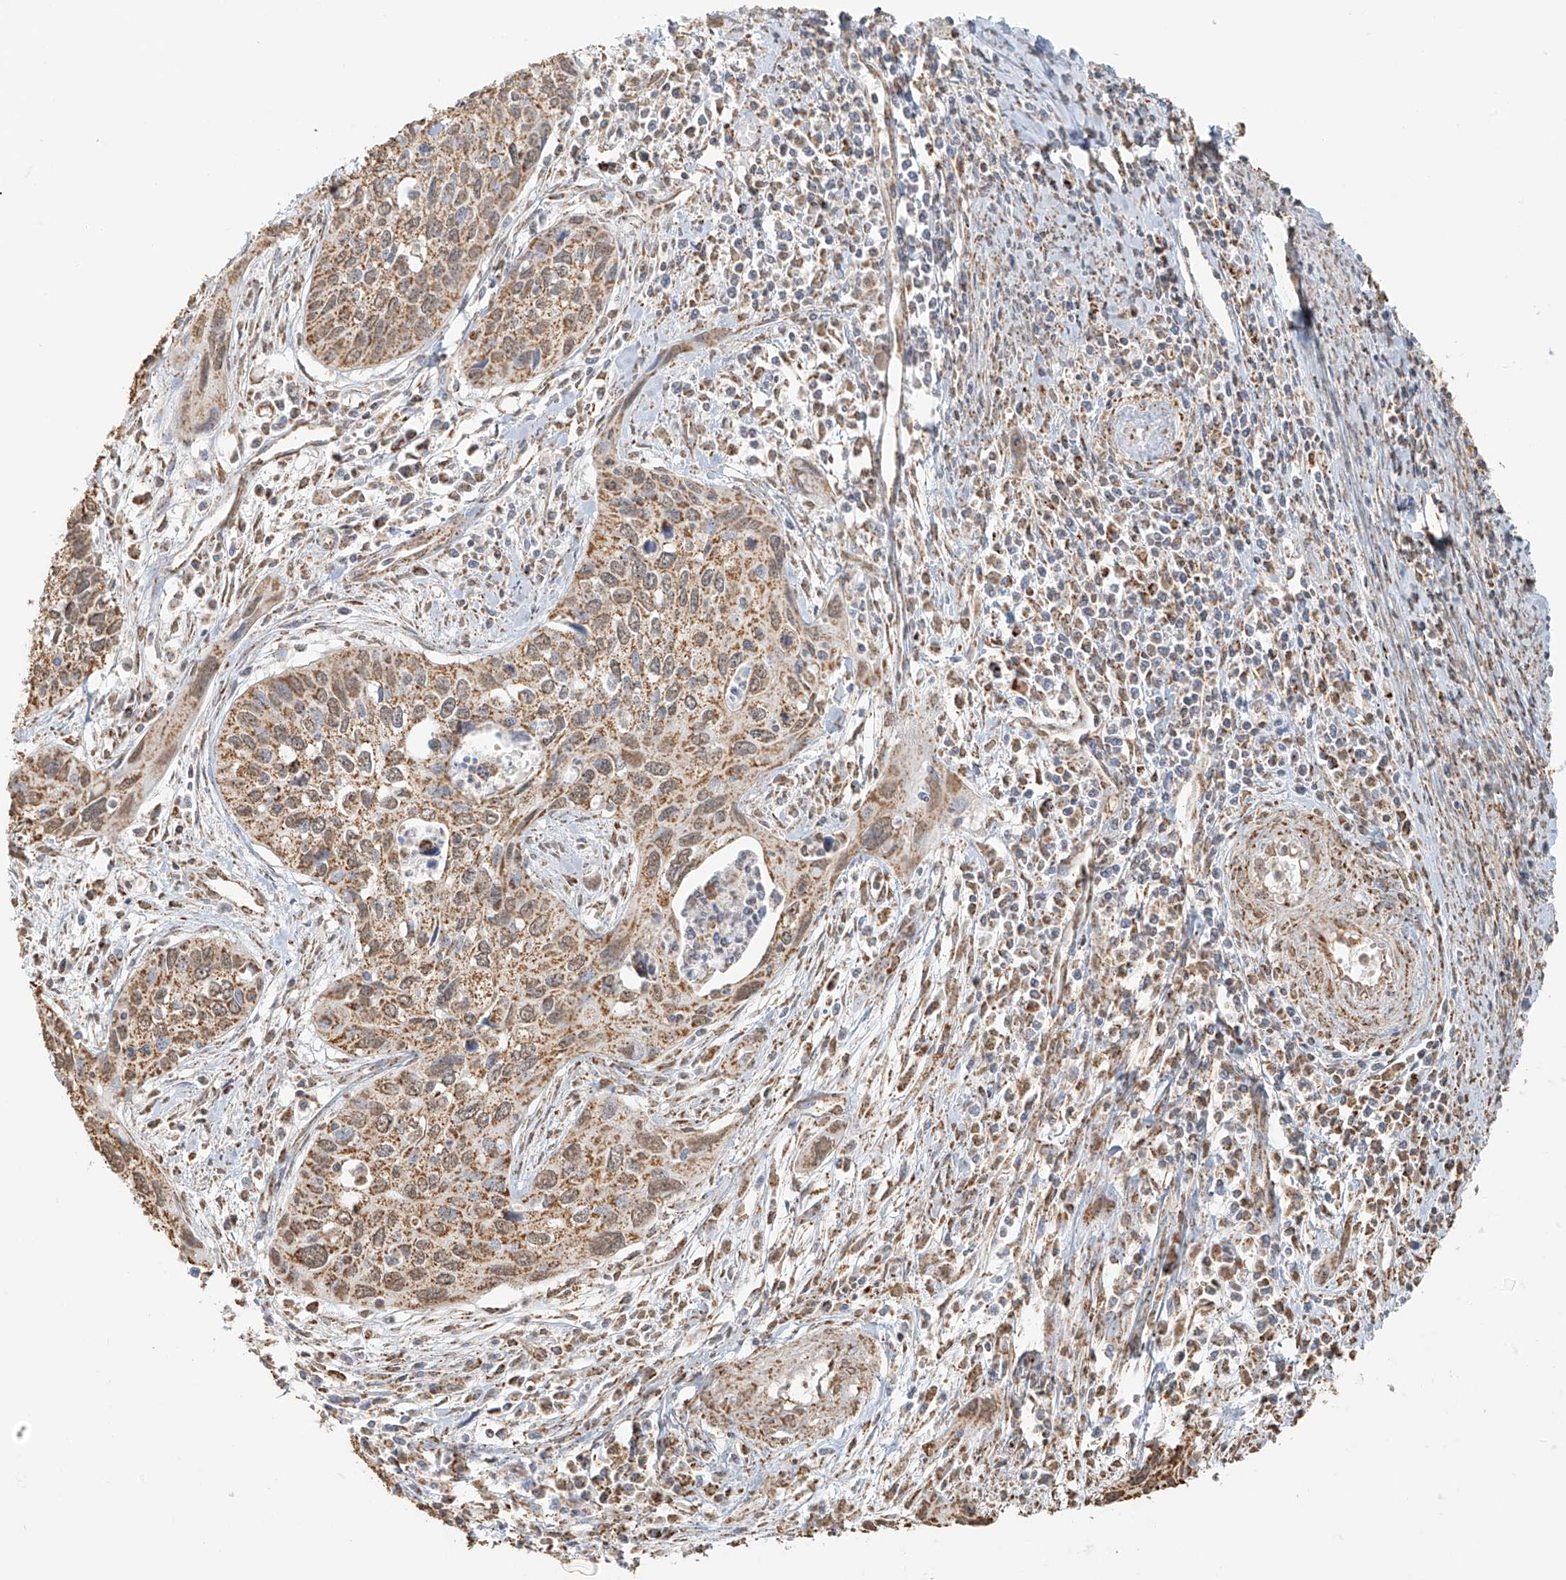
{"staining": {"intensity": "moderate", "quantity": ">75%", "location": "cytoplasmic/membranous"}, "tissue": "cervical cancer", "cell_type": "Tumor cells", "image_type": "cancer", "snomed": [{"axis": "morphology", "description": "Squamous cell carcinoma, NOS"}, {"axis": "topography", "description": "Cervix"}], "caption": "Immunohistochemical staining of human cervical cancer (squamous cell carcinoma) displays medium levels of moderate cytoplasmic/membranous protein staining in approximately >75% of tumor cells. The protein is shown in brown color, while the nuclei are stained blue.", "gene": "MIPEP", "patient": {"sex": "female", "age": 55}}